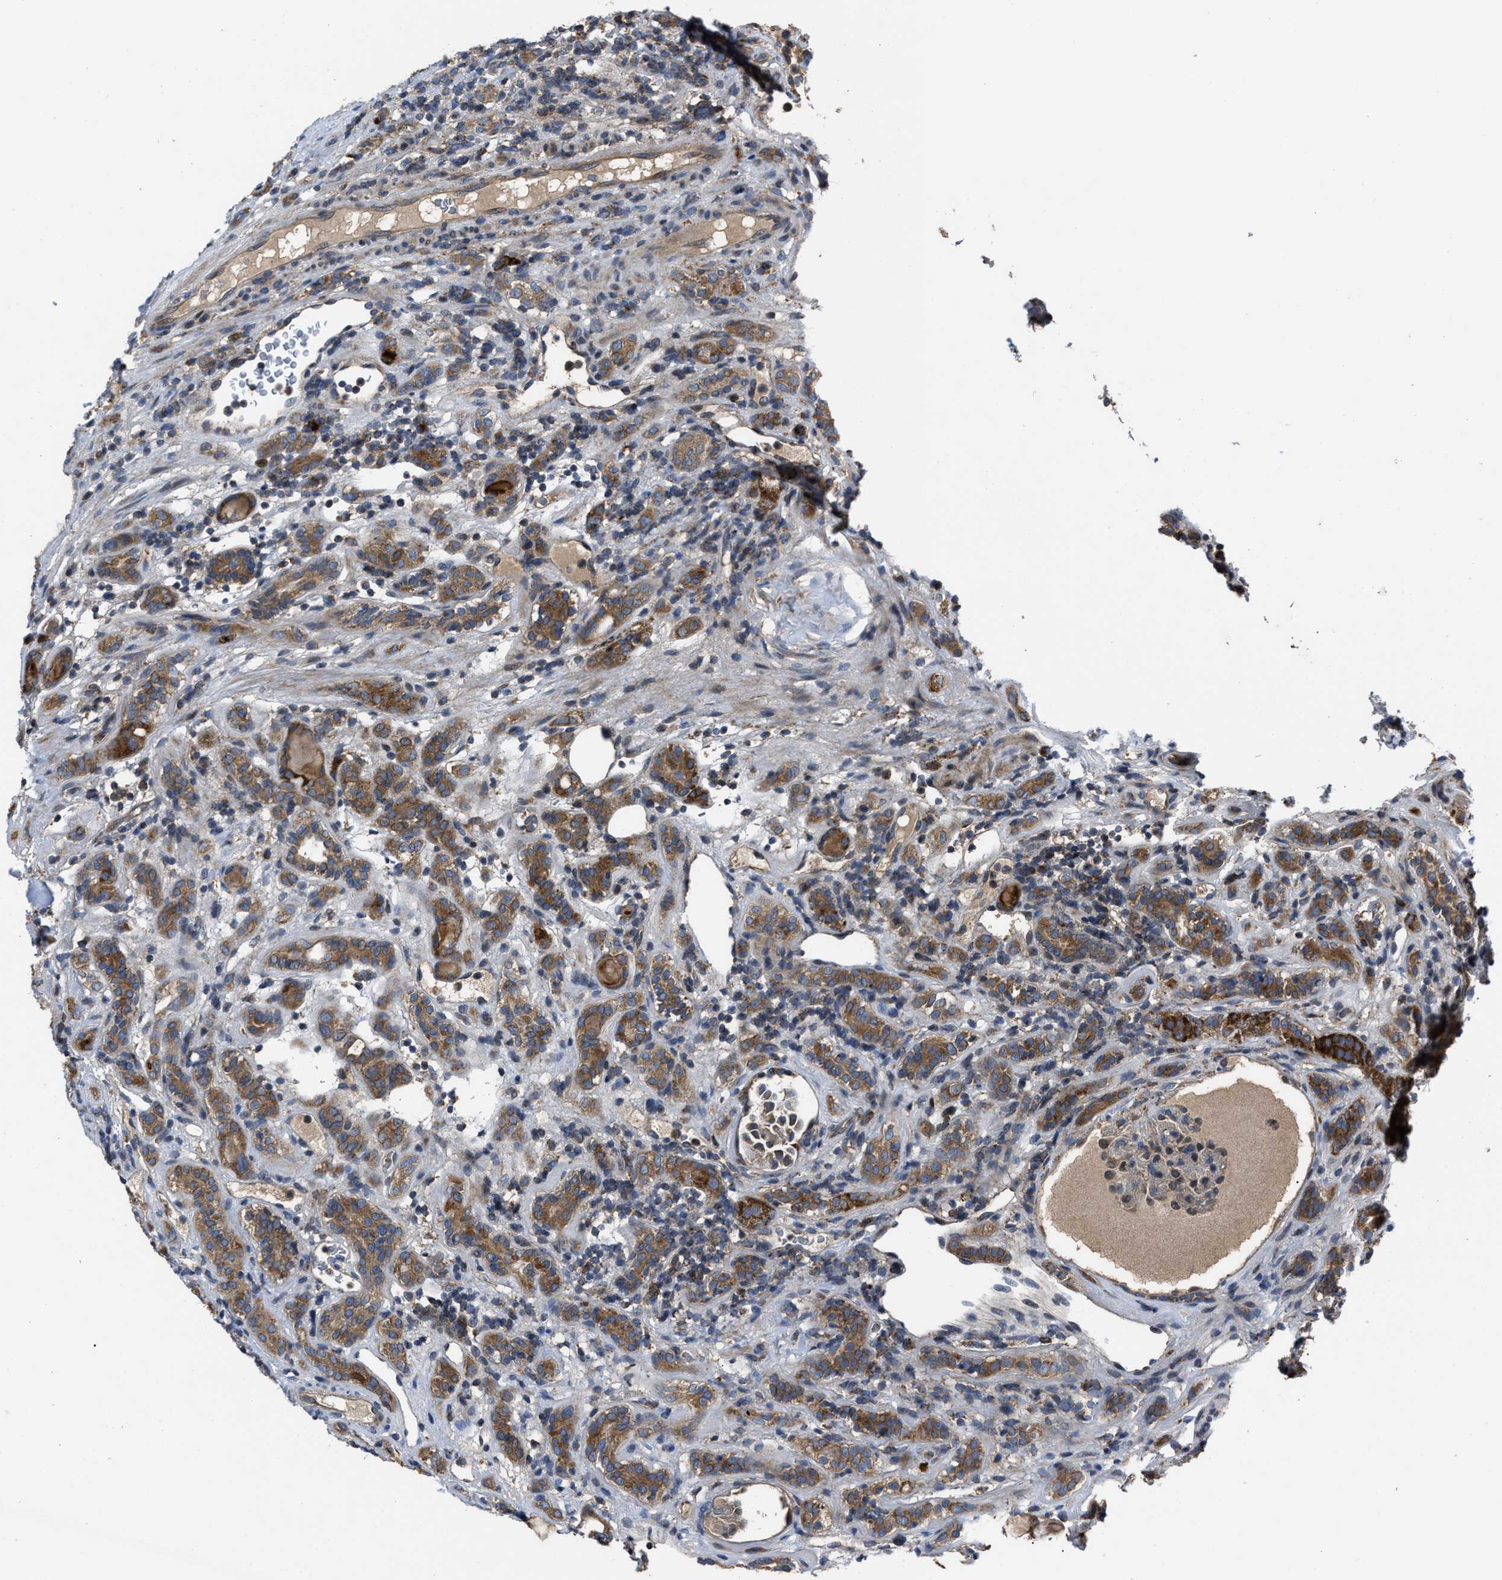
{"staining": {"intensity": "moderate", "quantity": ">75%", "location": "cytoplasmic/membranous"}, "tissue": "renal cancer", "cell_type": "Tumor cells", "image_type": "cancer", "snomed": [{"axis": "morphology", "description": "Normal tissue, NOS"}, {"axis": "morphology", "description": "Adenocarcinoma, NOS"}, {"axis": "topography", "description": "Kidney"}], "caption": "This is a micrograph of immunohistochemistry (IHC) staining of adenocarcinoma (renal), which shows moderate positivity in the cytoplasmic/membranous of tumor cells.", "gene": "PASK", "patient": {"sex": "female", "age": 72}}